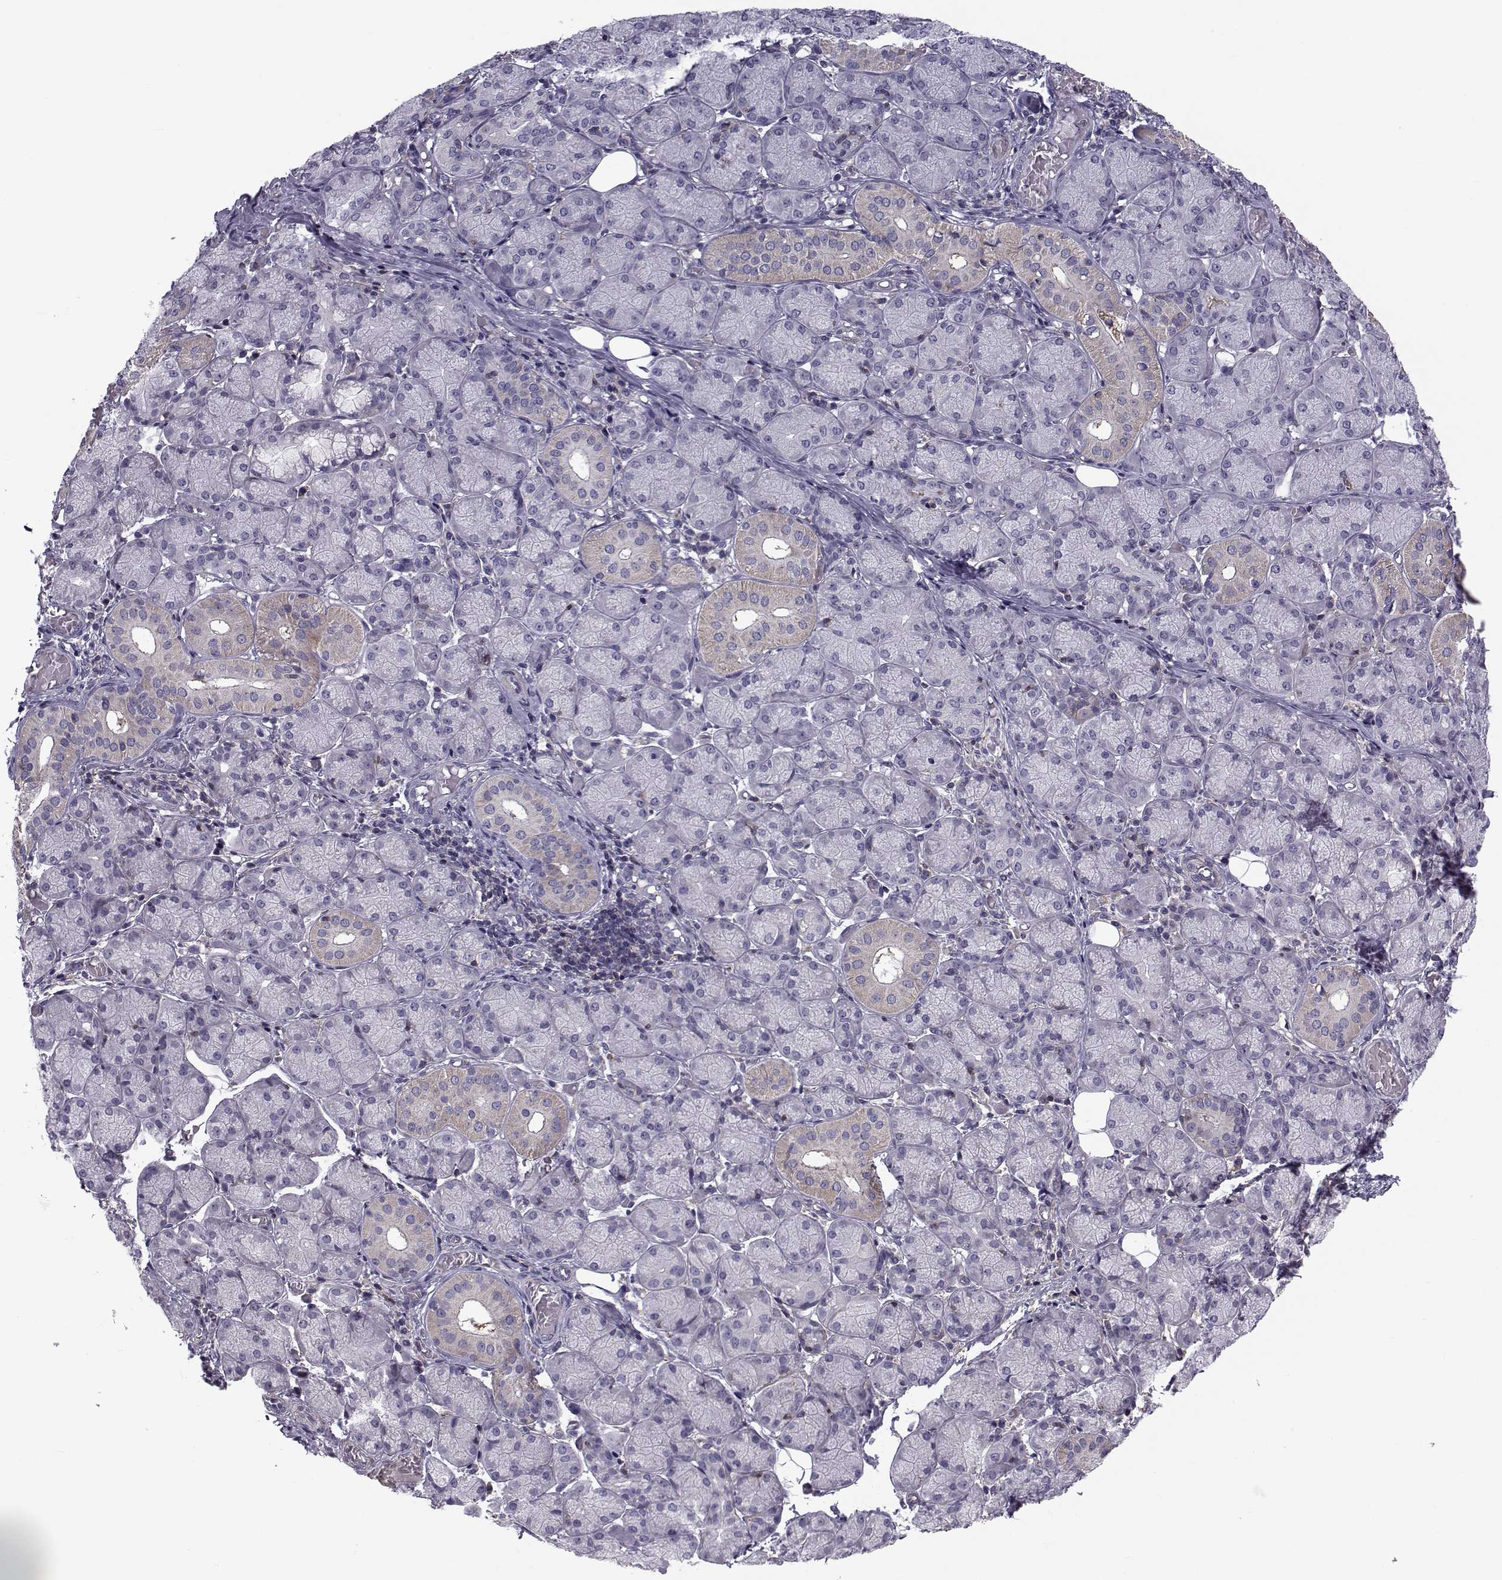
{"staining": {"intensity": "weak", "quantity": "<25%", "location": "cytoplasmic/membranous"}, "tissue": "salivary gland", "cell_type": "Glandular cells", "image_type": "normal", "snomed": [{"axis": "morphology", "description": "Normal tissue, NOS"}, {"axis": "topography", "description": "Salivary gland"}, {"axis": "topography", "description": "Peripheral nerve tissue"}], "caption": "Glandular cells show no significant protein staining in benign salivary gland. The staining is performed using DAB brown chromogen with nuclei counter-stained in using hematoxylin.", "gene": "LRRC27", "patient": {"sex": "female", "age": 24}}